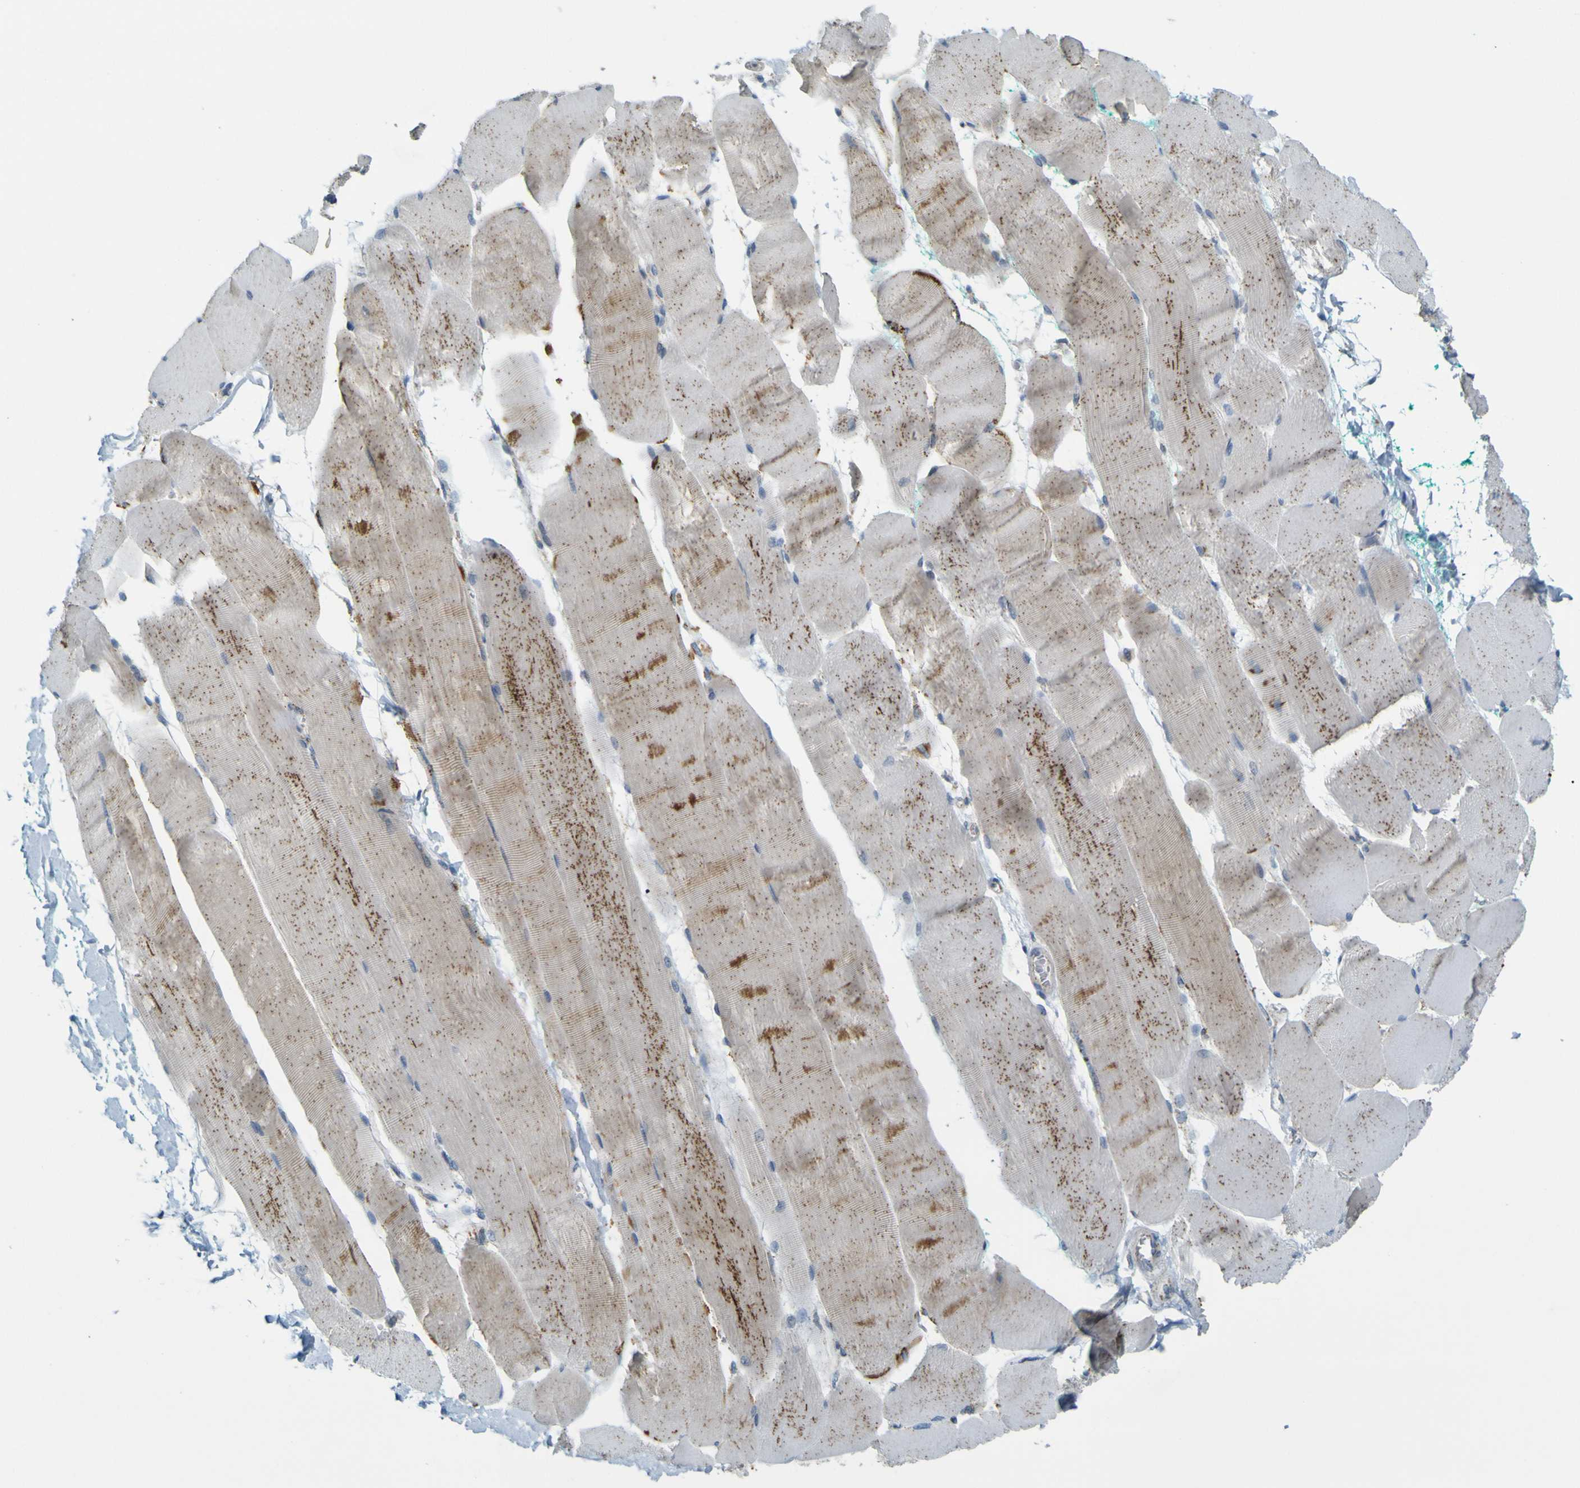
{"staining": {"intensity": "weak", "quantity": "25%-75%", "location": "cytoplasmic/membranous"}, "tissue": "skeletal muscle", "cell_type": "Myocytes", "image_type": "normal", "snomed": [{"axis": "morphology", "description": "Normal tissue, NOS"}, {"axis": "morphology", "description": "Squamous cell carcinoma, NOS"}, {"axis": "topography", "description": "Skeletal muscle"}], "caption": "DAB immunohistochemical staining of normal human skeletal muscle exhibits weak cytoplasmic/membranous protein staining in approximately 25%-75% of myocytes.", "gene": "ACBD5", "patient": {"sex": "male", "age": 51}}